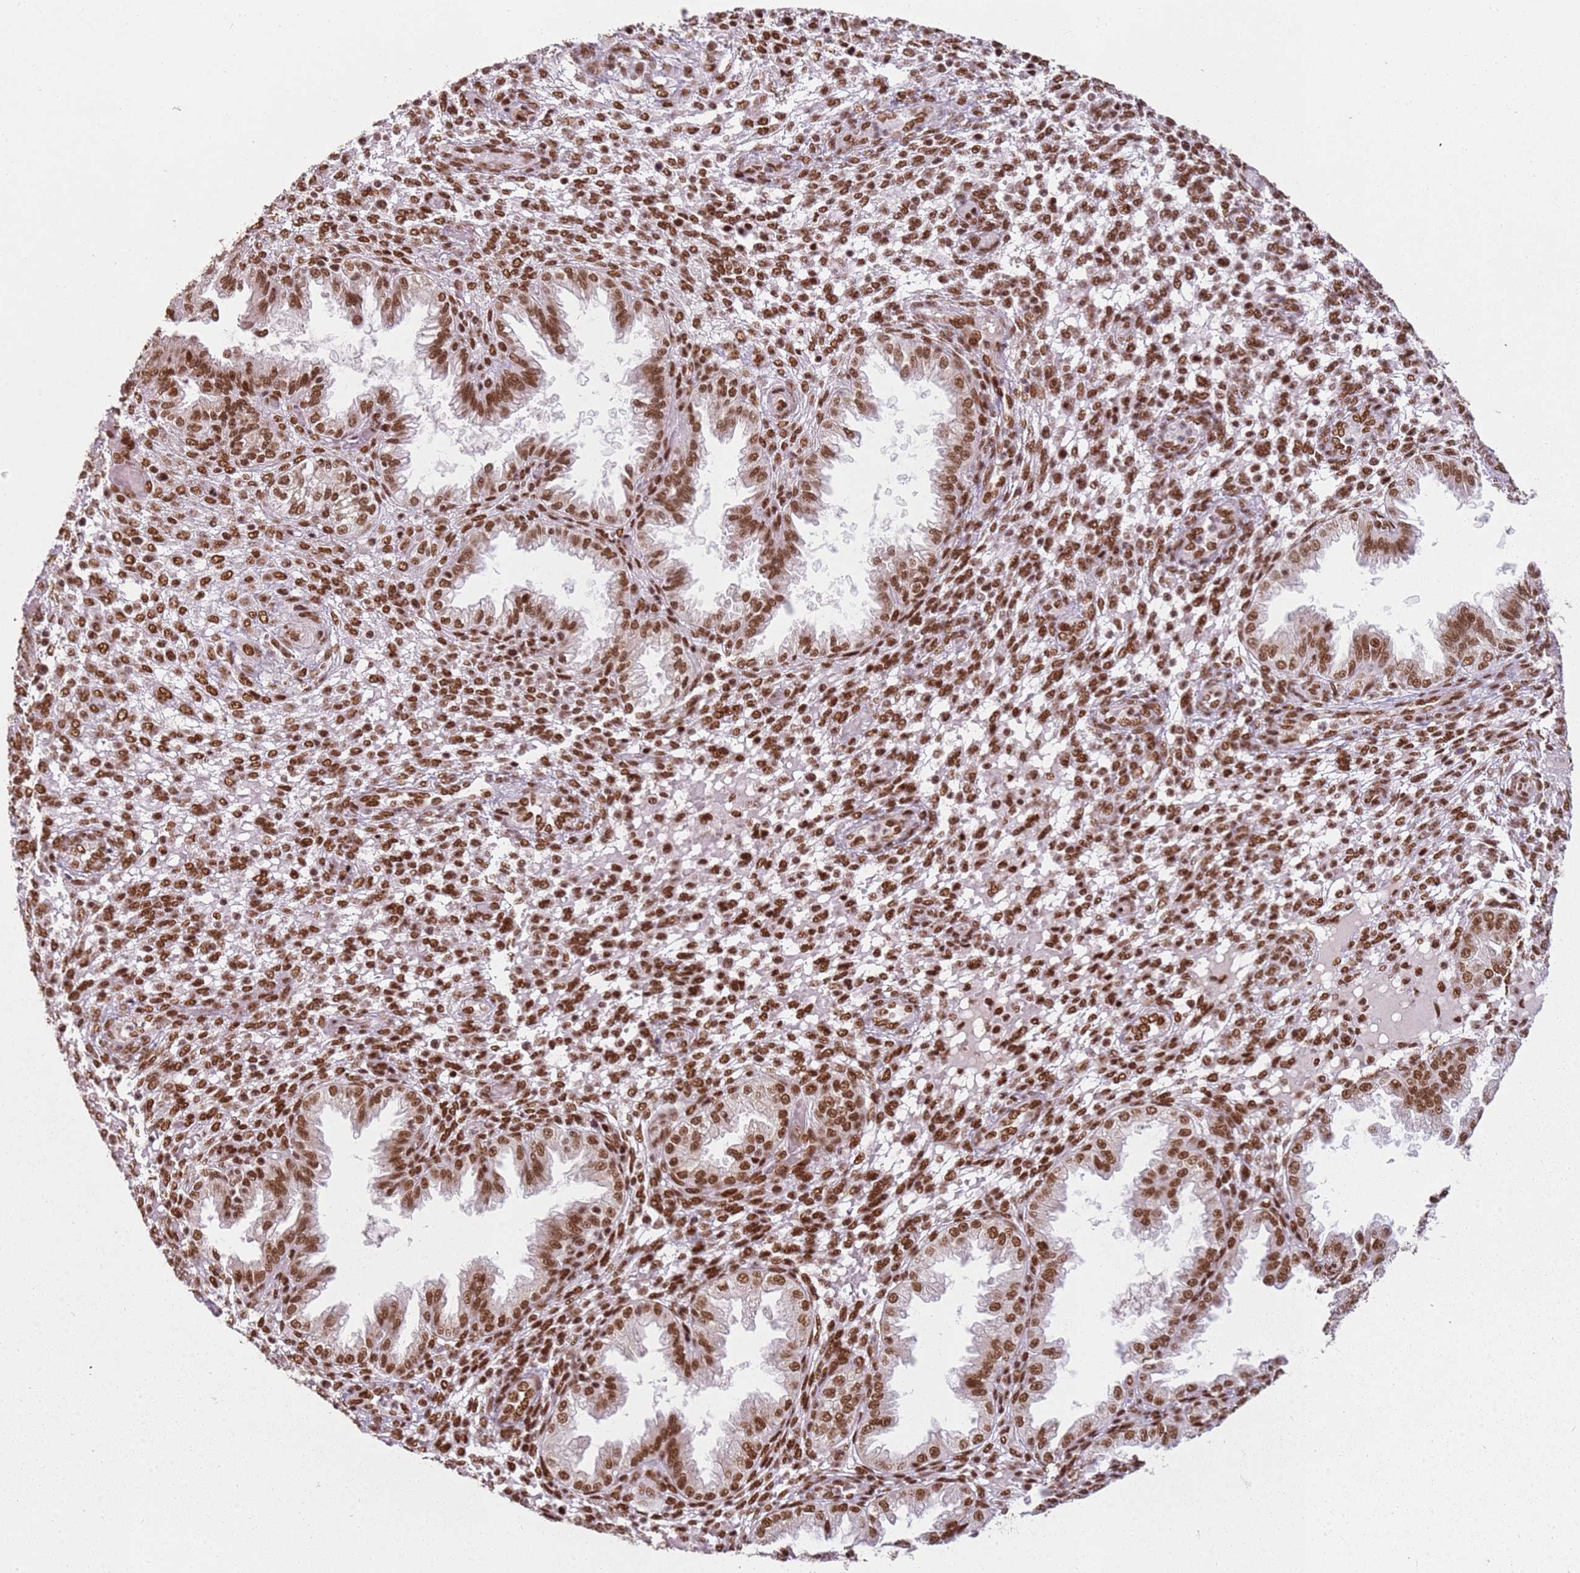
{"staining": {"intensity": "strong", "quantity": ">75%", "location": "nuclear"}, "tissue": "endometrium", "cell_type": "Cells in endometrial stroma", "image_type": "normal", "snomed": [{"axis": "morphology", "description": "Normal tissue, NOS"}, {"axis": "topography", "description": "Endometrium"}], "caption": "Cells in endometrial stroma exhibit high levels of strong nuclear positivity in about >75% of cells in normal human endometrium. The protein of interest is stained brown, and the nuclei are stained in blue (DAB IHC with brightfield microscopy, high magnification).", "gene": "TENT4A", "patient": {"sex": "female", "age": 33}}